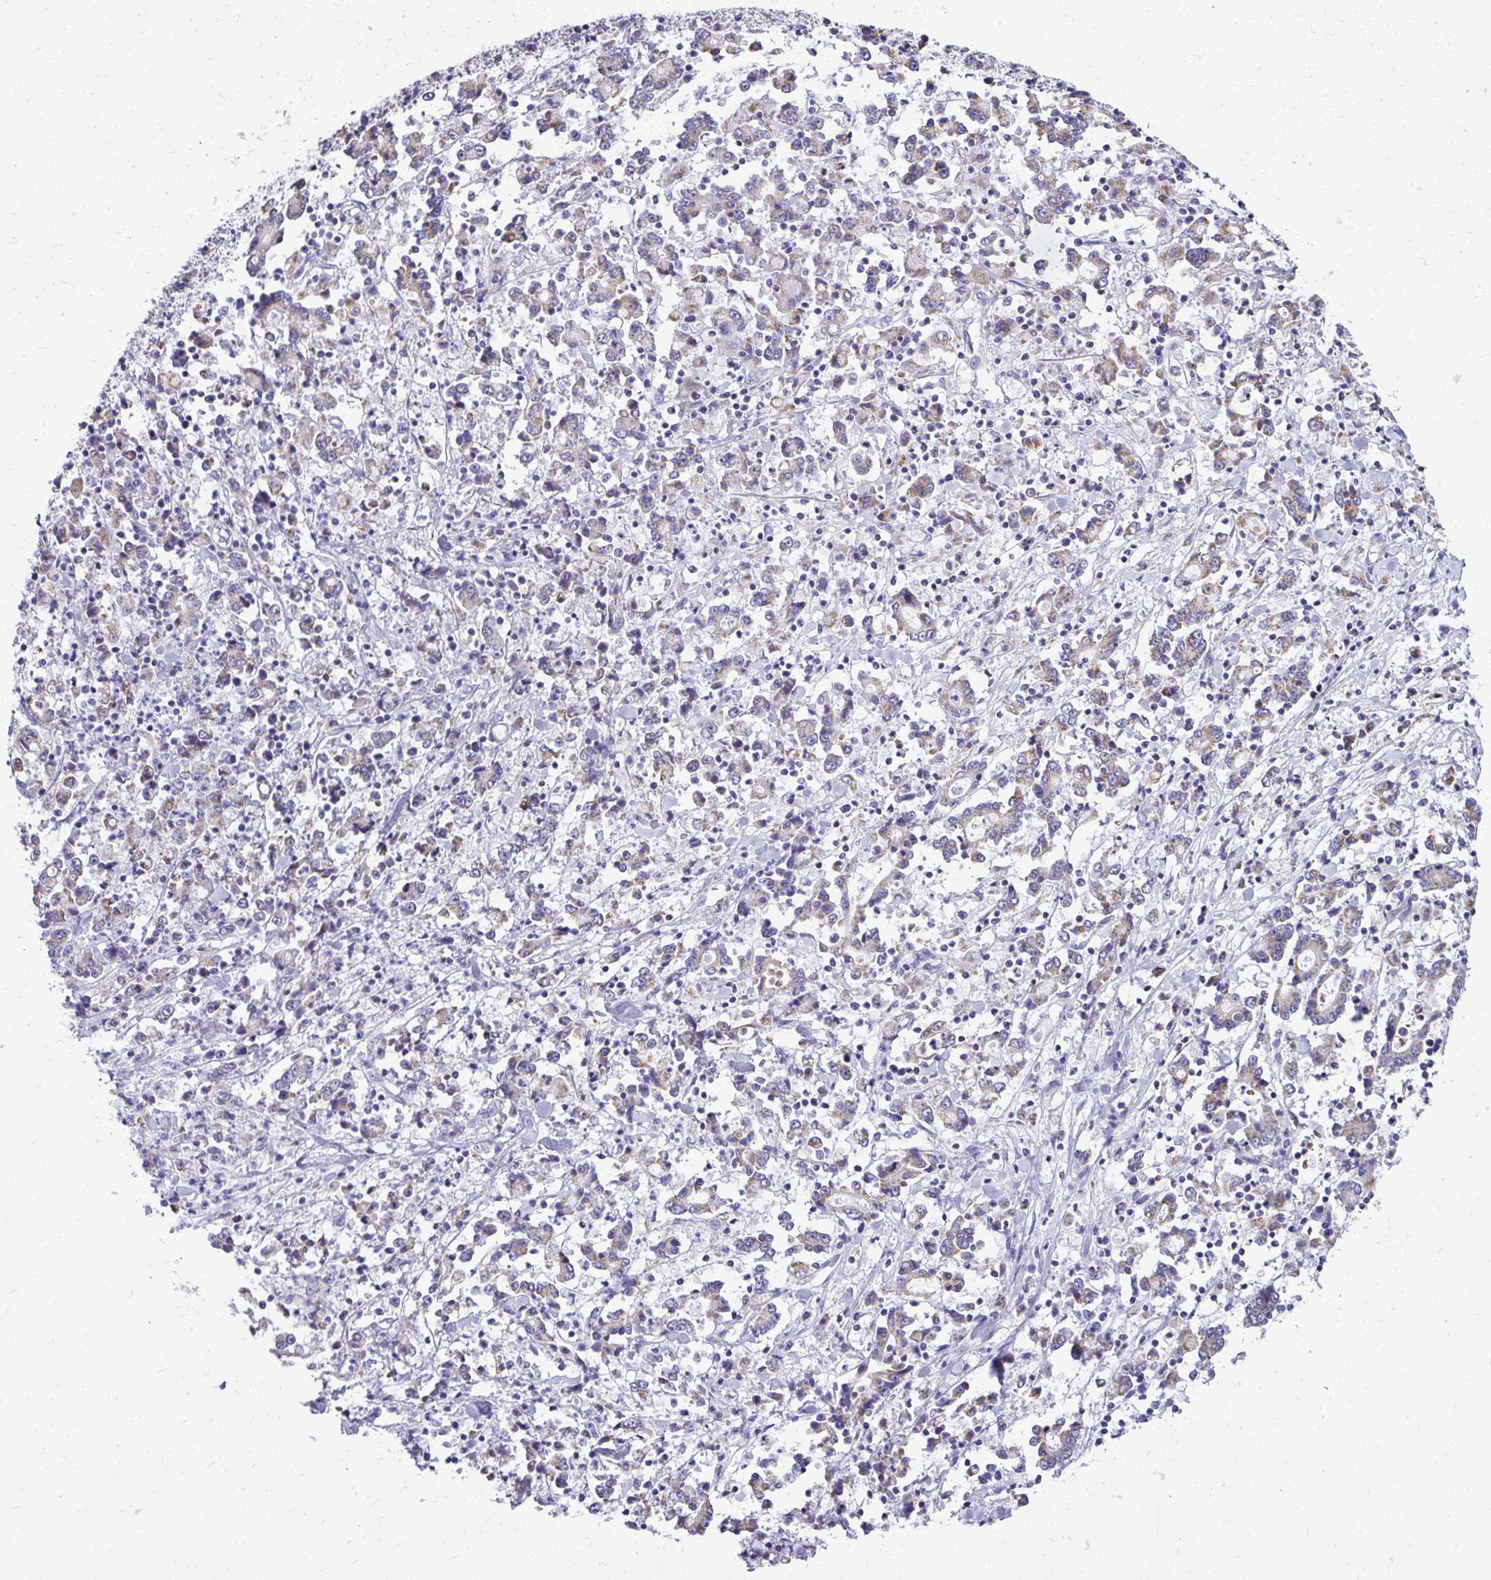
{"staining": {"intensity": "weak", "quantity": "25%-75%", "location": "cytoplasmic/membranous"}, "tissue": "stomach cancer", "cell_type": "Tumor cells", "image_type": "cancer", "snomed": [{"axis": "morphology", "description": "Adenocarcinoma, NOS"}, {"axis": "topography", "description": "Stomach, upper"}], "caption": "Protein expression analysis of human stomach cancer (adenocarcinoma) reveals weak cytoplasmic/membranous expression in approximately 25%-75% of tumor cells.", "gene": "MPZL2", "patient": {"sex": "male", "age": 68}}